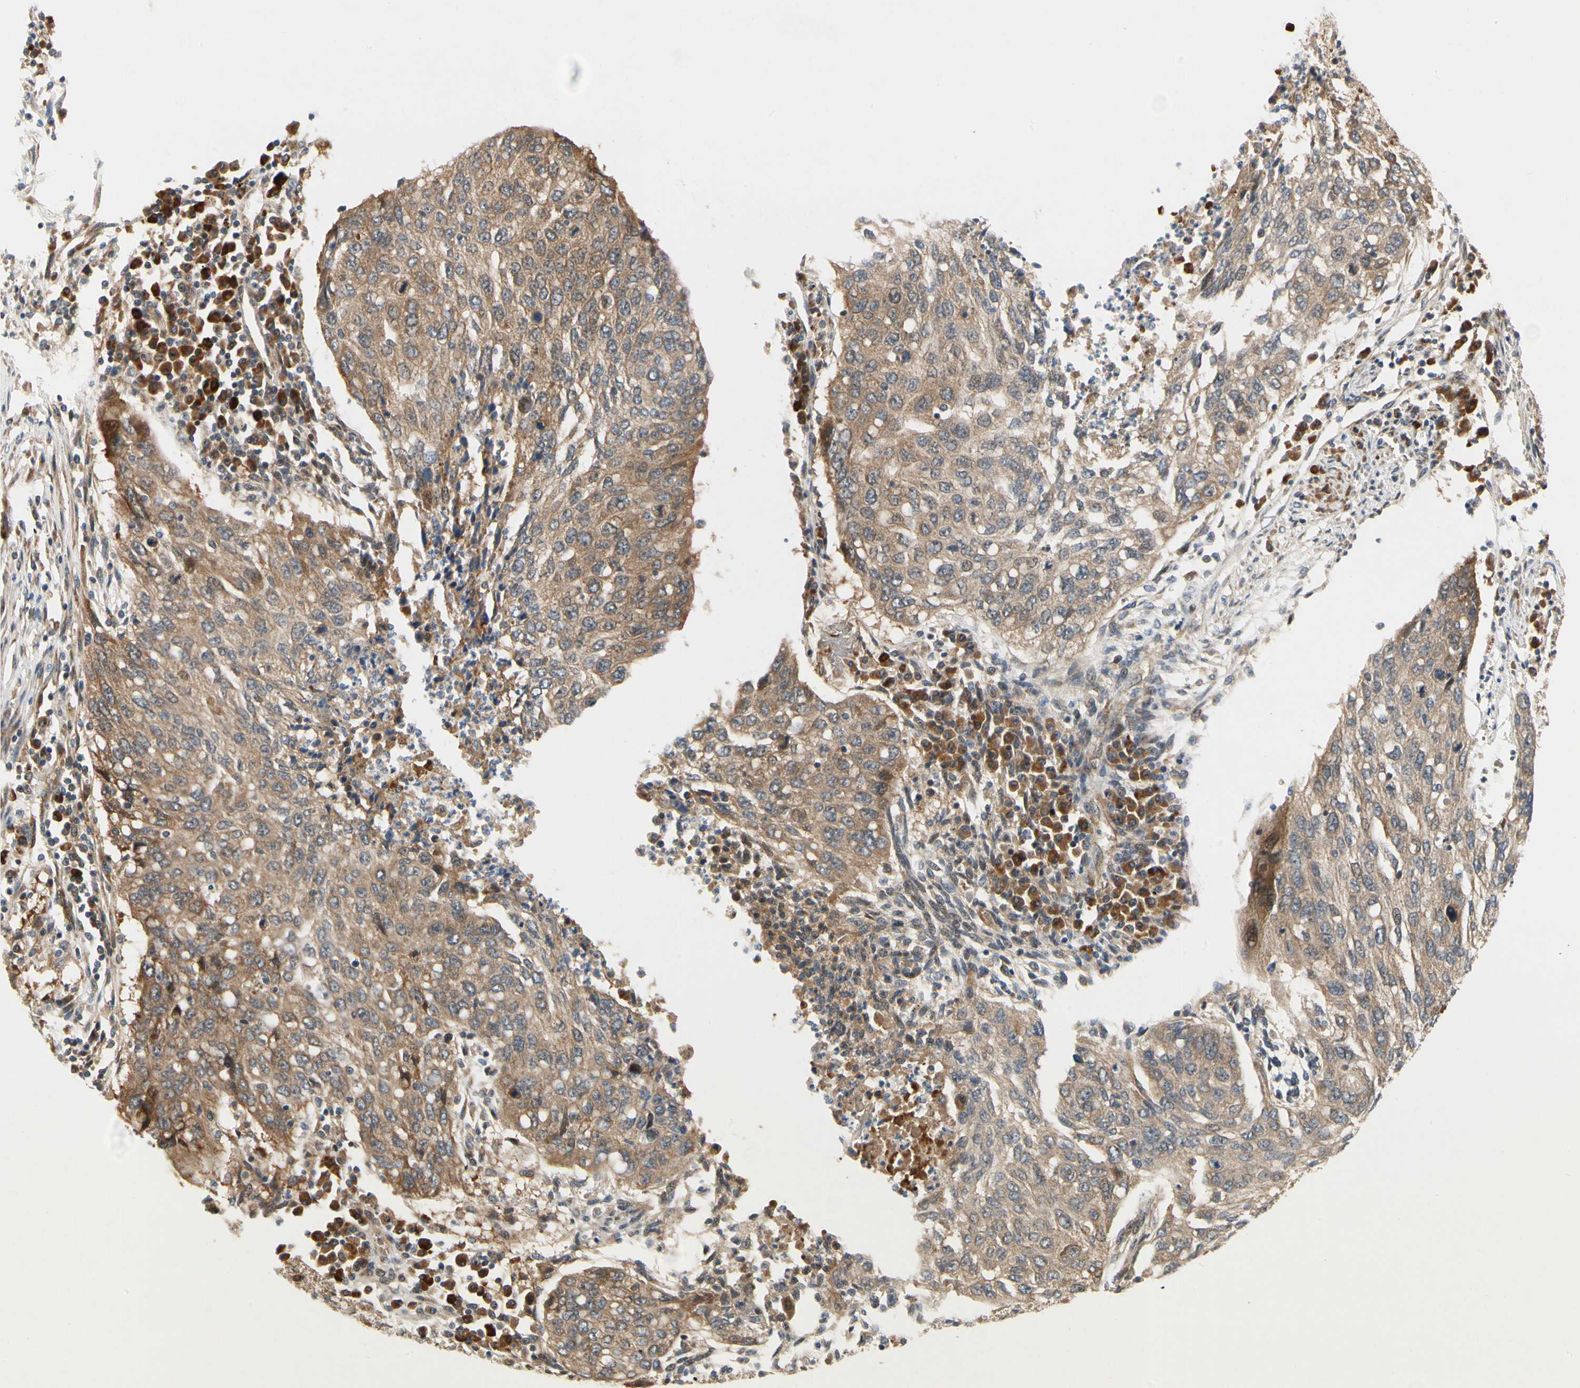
{"staining": {"intensity": "moderate", "quantity": ">75%", "location": "cytoplasmic/membranous"}, "tissue": "lung cancer", "cell_type": "Tumor cells", "image_type": "cancer", "snomed": [{"axis": "morphology", "description": "Squamous cell carcinoma, NOS"}, {"axis": "topography", "description": "Lung"}], "caption": "DAB immunohistochemical staining of human squamous cell carcinoma (lung) exhibits moderate cytoplasmic/membranous protein expression in approximately >75% of tumor cells.", "gene": "TDRP", "patient": {"sex": "female", "age": 63}}